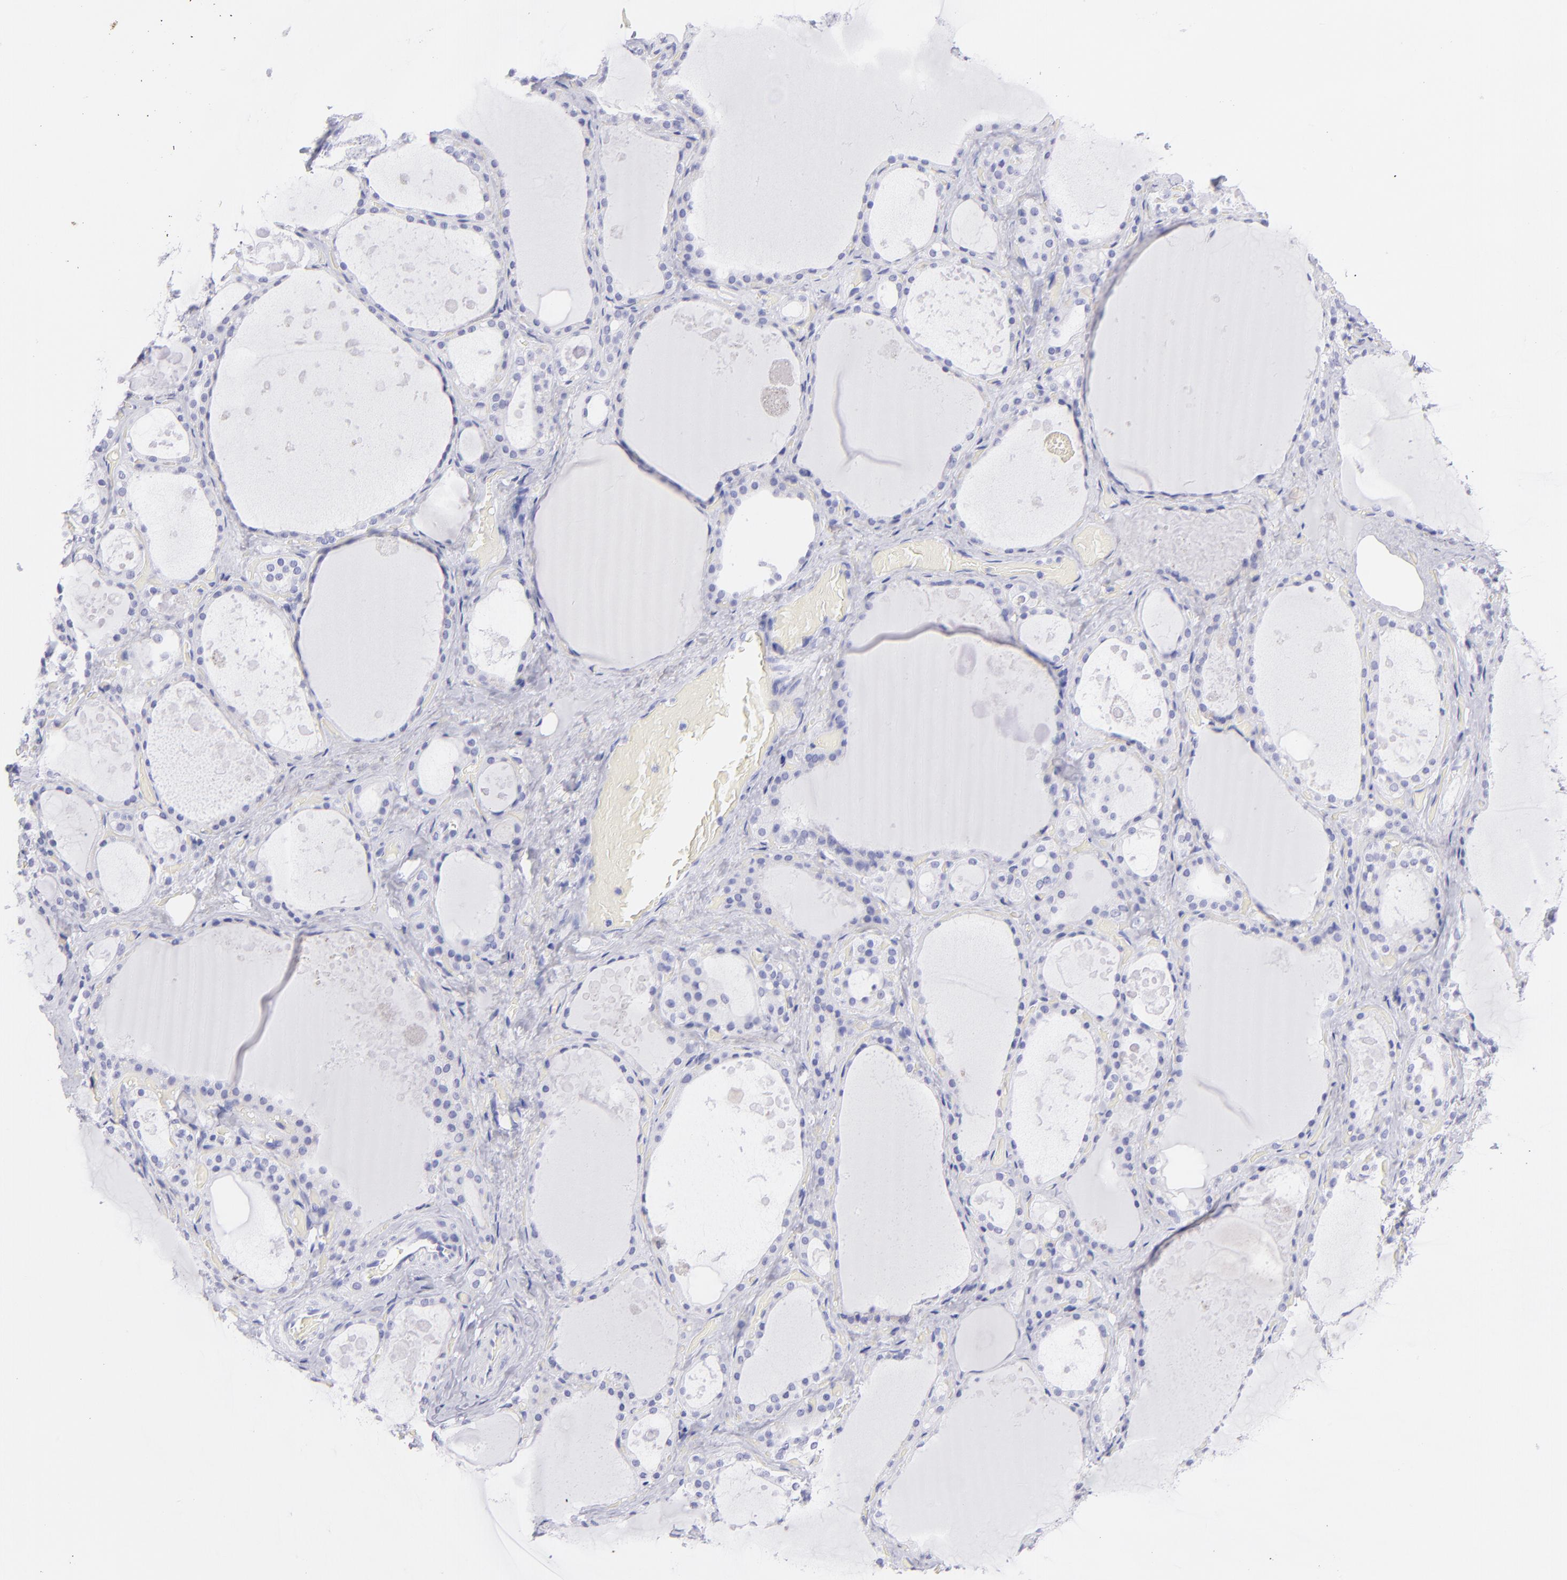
{"staining": {"intensity": "negative", "quantity": "none", "location": "none"}, "tissue": "thyroid gland", "cell_type": "Glandular cells", "image_type": "normal", "snomed": [{"axis": "morphology", "description": "Normal tissue, NOS"}, {"axis": "topography", "description": "Thyroid gland"}], "caption": "Glandular cells show no significant protein staining in benign thyroid gland.", "gene": "PIP", "patient": {"sex": "male", "age": 61}}